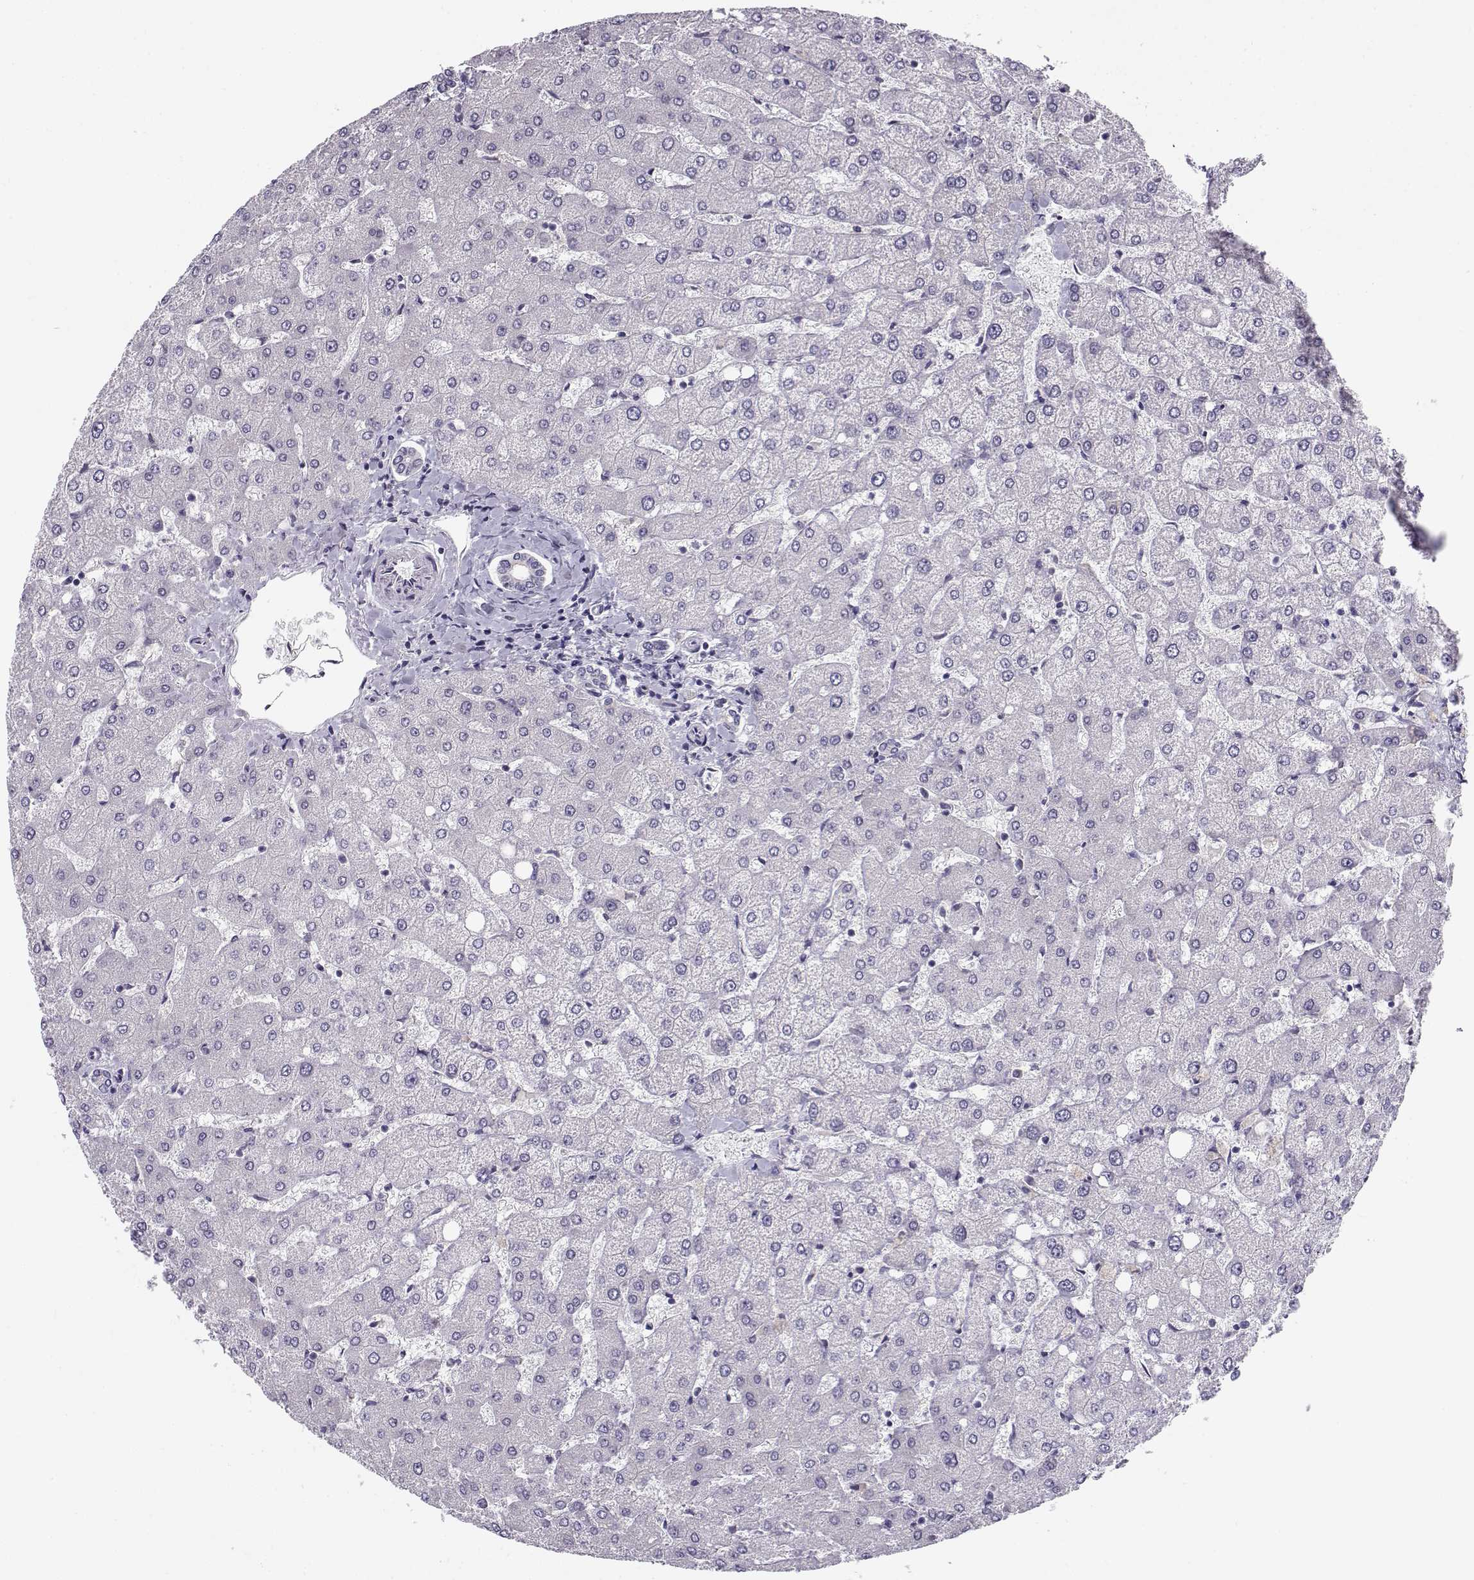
{"staining": {"intensity": "negative", "quantity": "none", "location": "none"}, "tissue": "liver", "cell_type": "Cholangiocytes", "image_type": "normal", "snomed": [{"axis": "morphology", "description": "Normal tissue, NOS"}, {"axis": "topography", "description": "Liver"}], "caption": "A high-resolution histopathology image shows immunohistochemistry (IHC) staining of normal liver, which reveals no significant positivity in cholangiocytes.", "gene": "BEND6", "patient": {"sex": "female", "age": 54}}